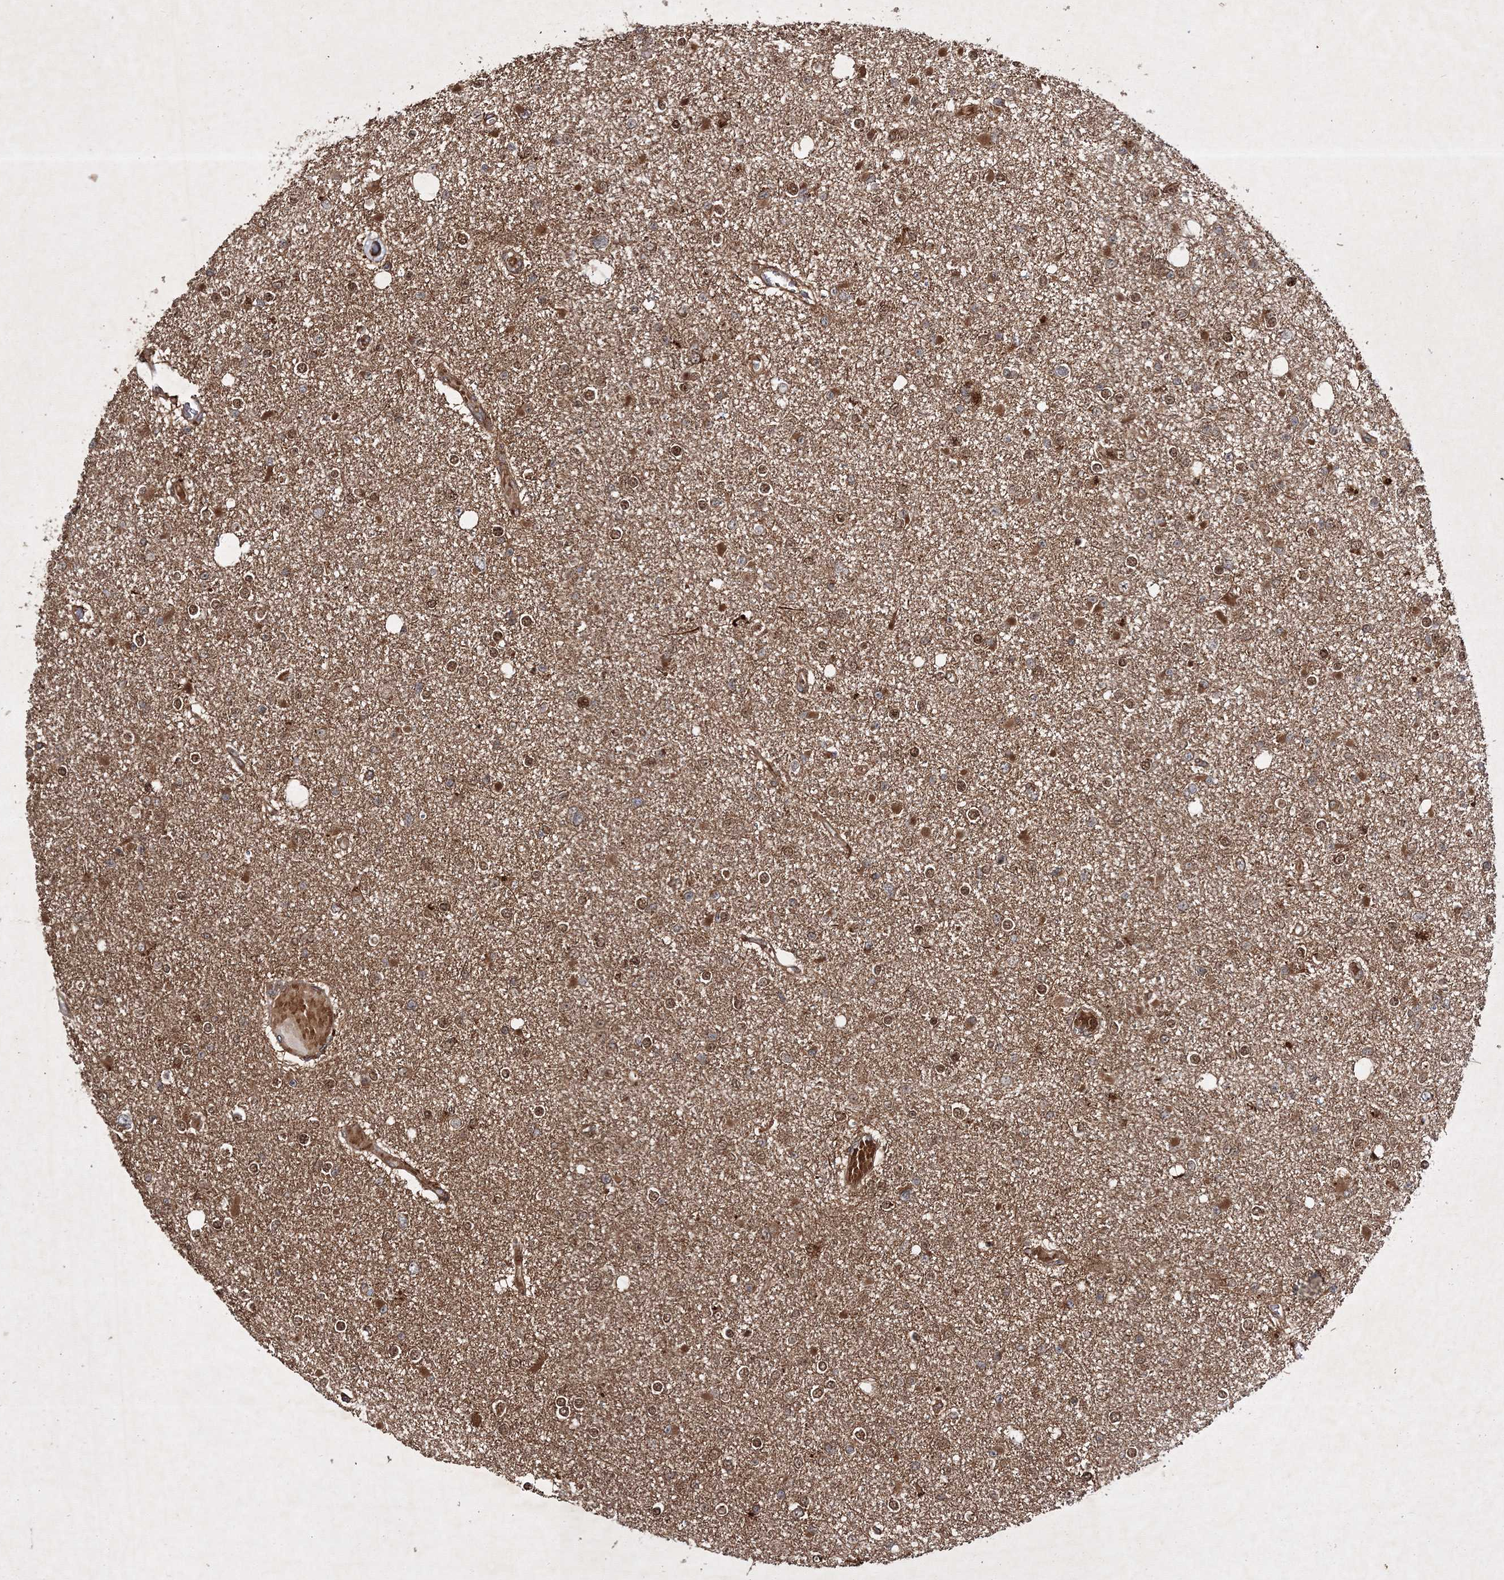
{"staining": {"intensity": "moderate", "quantity": "25%-75%", "location": "cytoplasmic/membranous,nuclear"}, "tissue": "glioma", "cell_type": "Tumor cells", "image_type": "cancer", "snomed": [{"axis": "morphology", "description": "Glioma, malignant, Low grade"}, {"axis": "topography", "description": "Brain"}], "caption": "Malignant low-grade glioma stained for a protein displays moderate cytoplasmic/membranous and nuclear positivity in tumor cells.", "gene": "DNAJC13", "patient": {"sex": "female", "age": 22}}